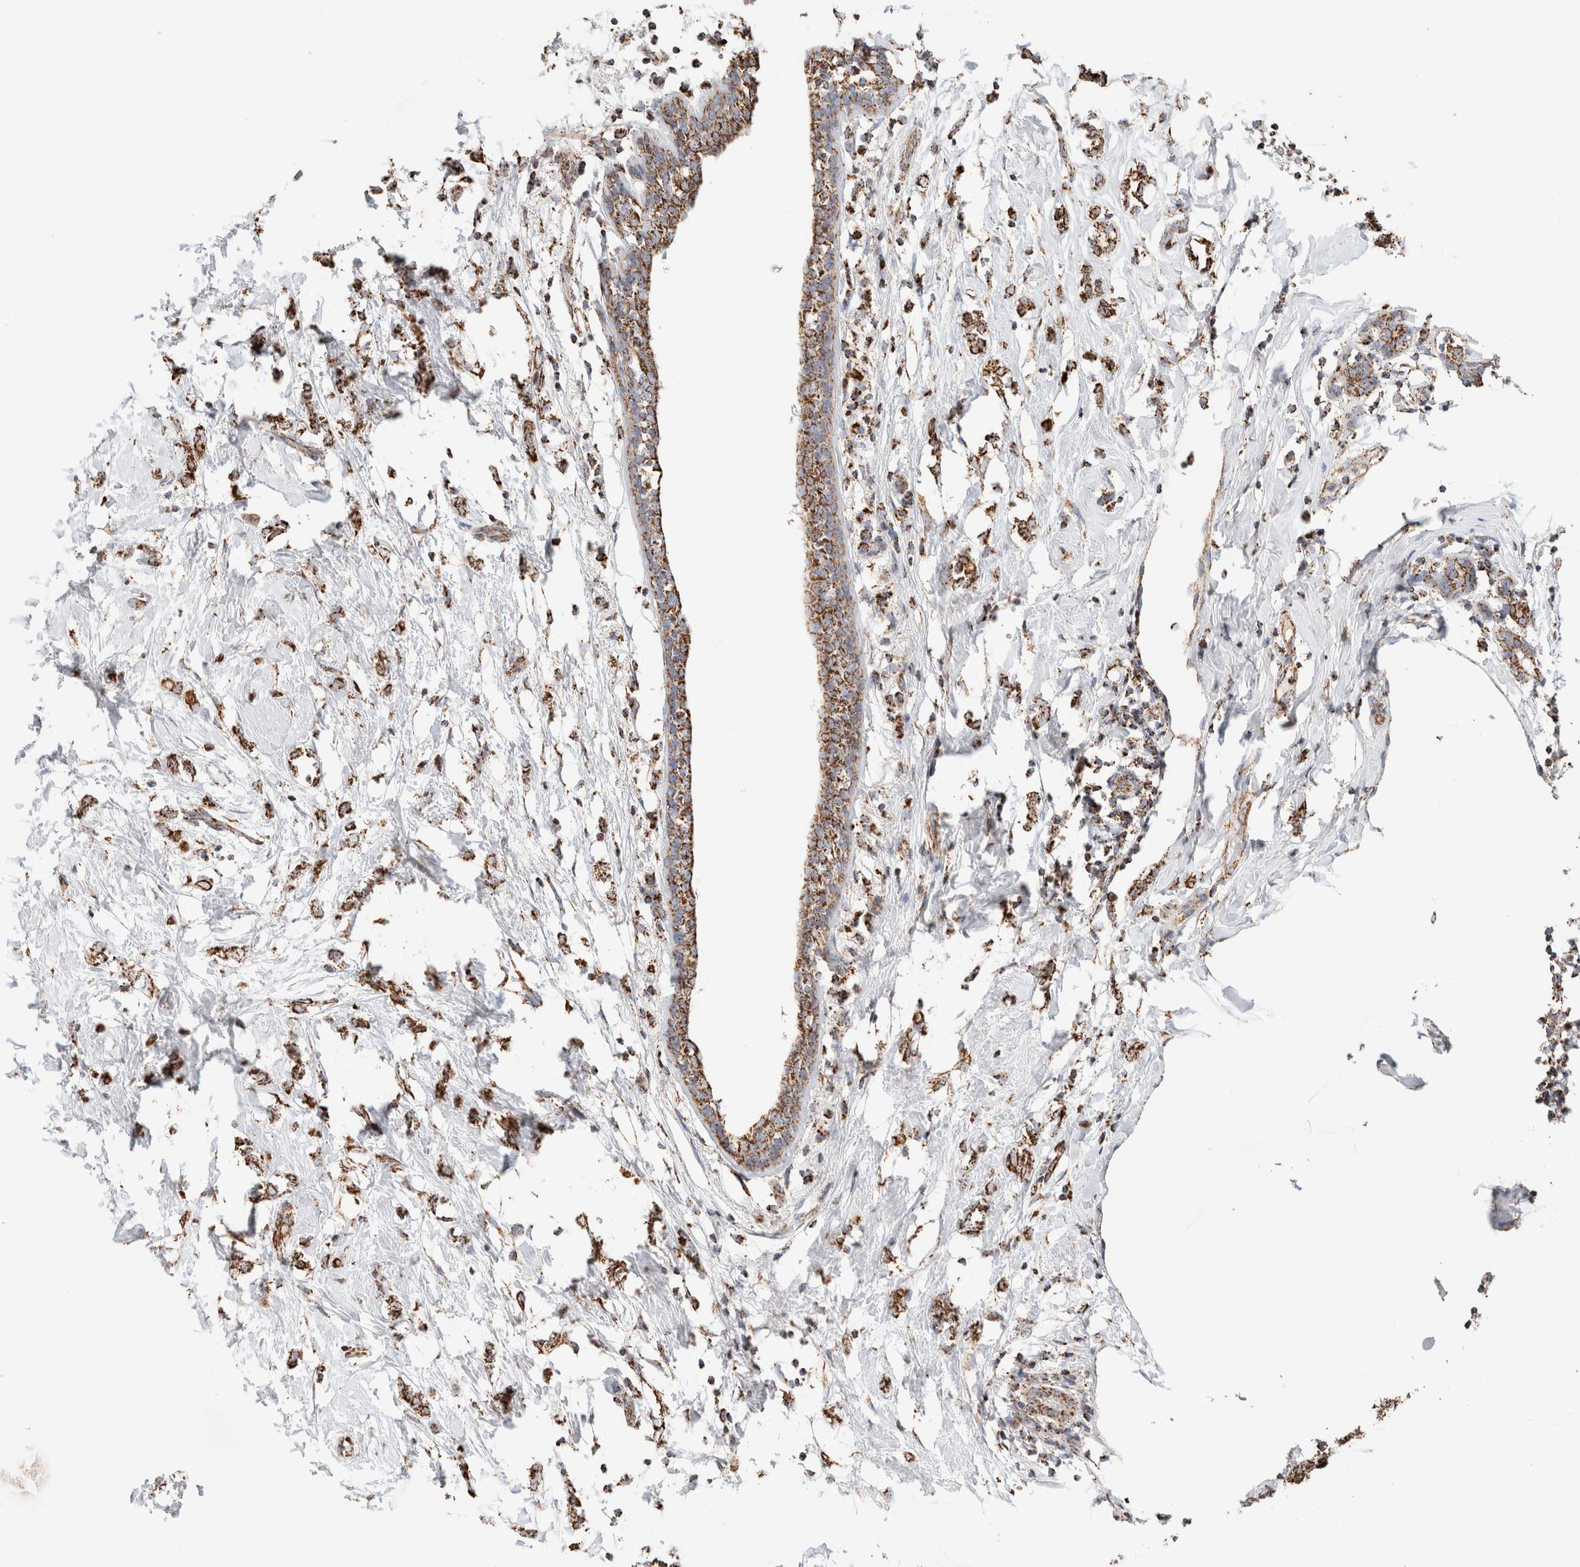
{"staining": {"intensity": "strong", "quantity": ">75%", "location": "cytoplasmic/membranous"}, "tissue": "breast cancer", "cell_type": "Tumor cells", "image_type": "cancer", "snomed": [{"axis": "morphology", "description": "Normal tissue, NOS"}, {"axis": "morphology", "description": "Lobular carcinoma"}, {"axis": "topography", "description": "Breast"}], "caption": "A micrograph of breast cancer stained for a protein displays strong cytoplasmic/membranous brown staining in tumor cells.", "gene": "C1QBP", "patient": {"sex": "female", "age": 47}}